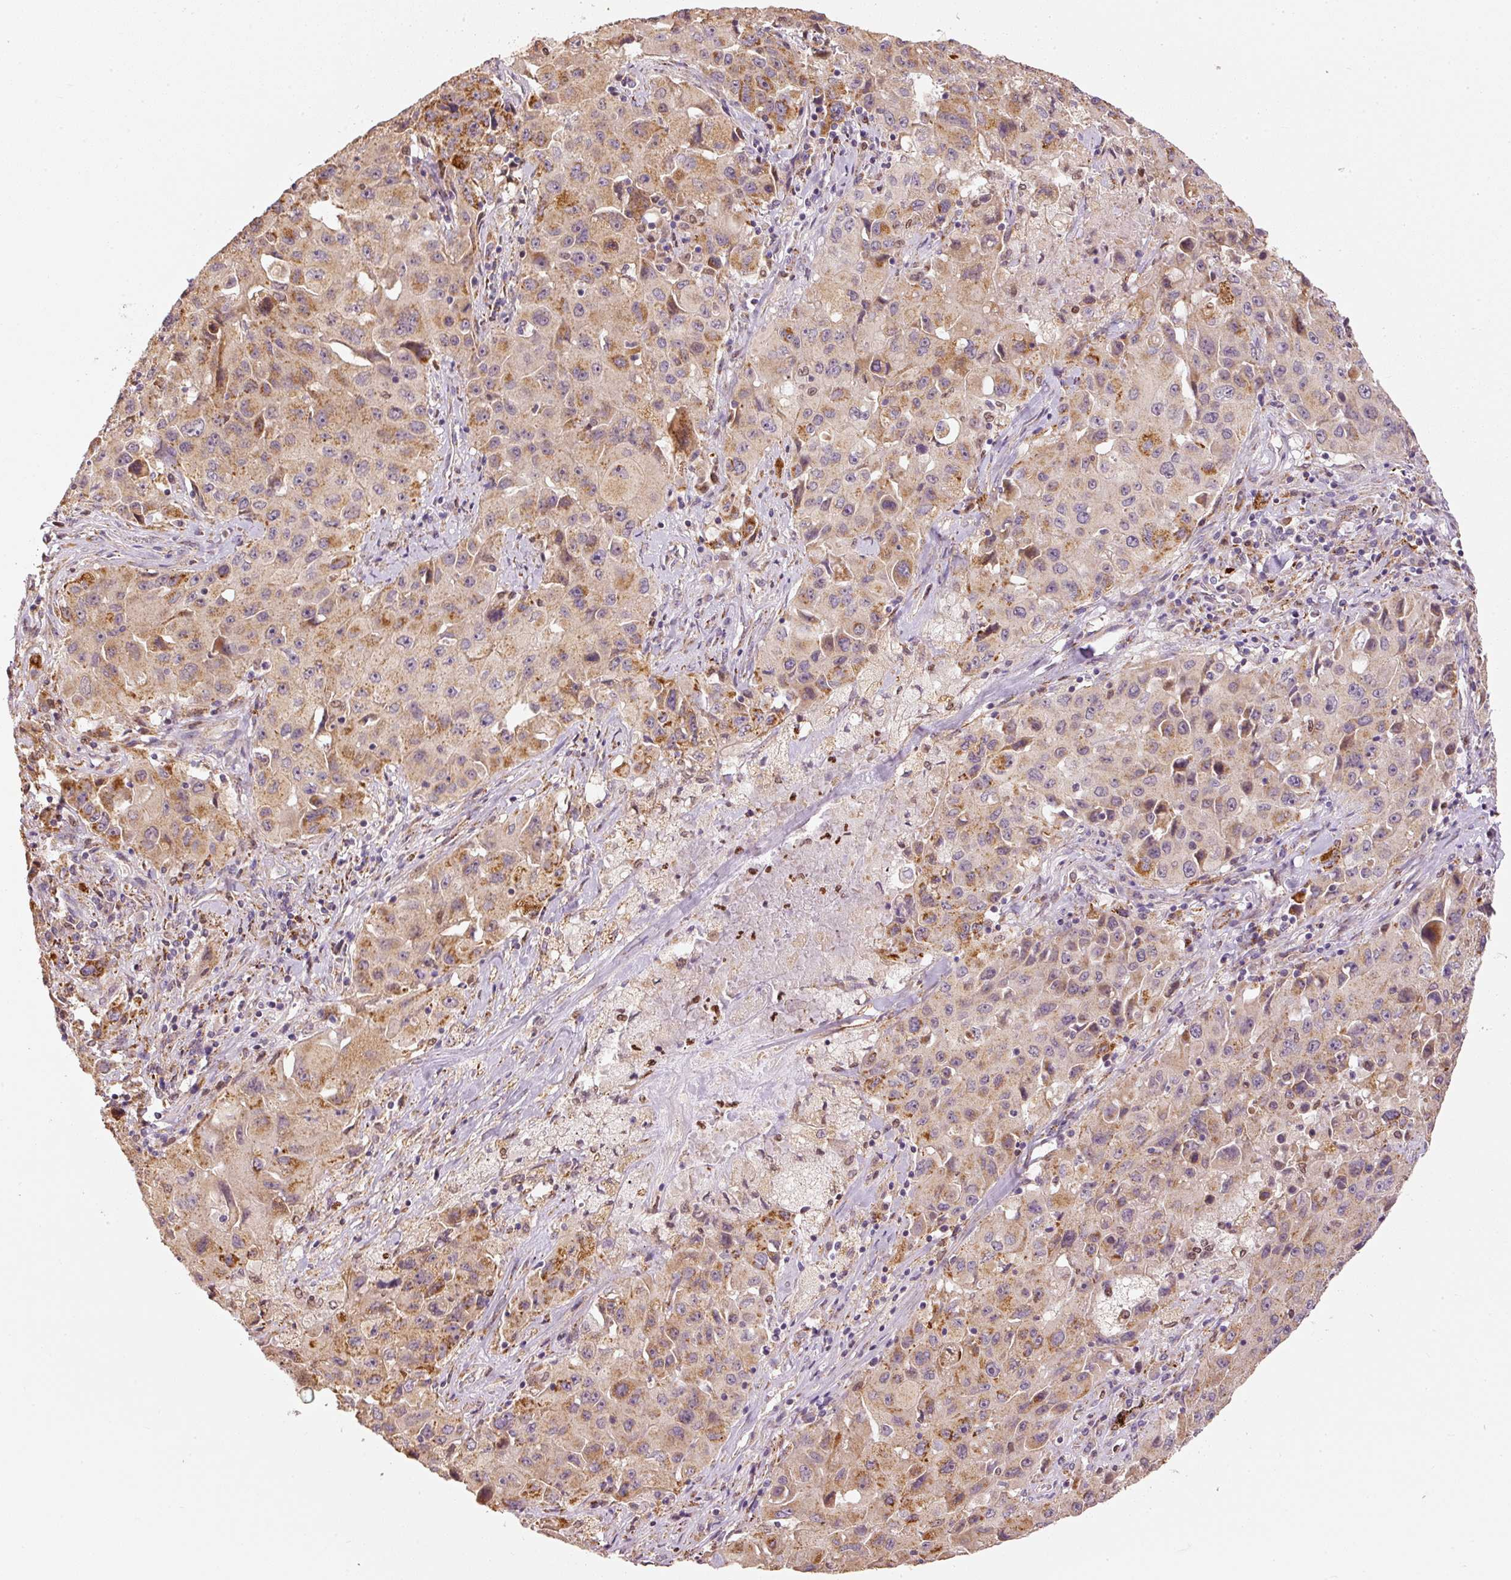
{"staining": {"intensity": "moderate", "quantity": ">75%", "location": "cytoplasmic/membranous"}, "tissue": "lung cancer", "cell_type": "Tumor cells", "image_type": "cancer", "snomed": [{"axis": "morphology", "description": "Squamous cell carcinoma, NOS"}, {"axis": "topography", "description": "Lung"}], "caption": "High-power microscopy captured an immunohistochemistry image of lung cancer (squamous cell carcinoma), revealing moderate cytoplasmic/membranous staining in about >75% of tumor cells.", "gene": "MTHFD1L", "patient": {"sex": "male", "age": 63}}